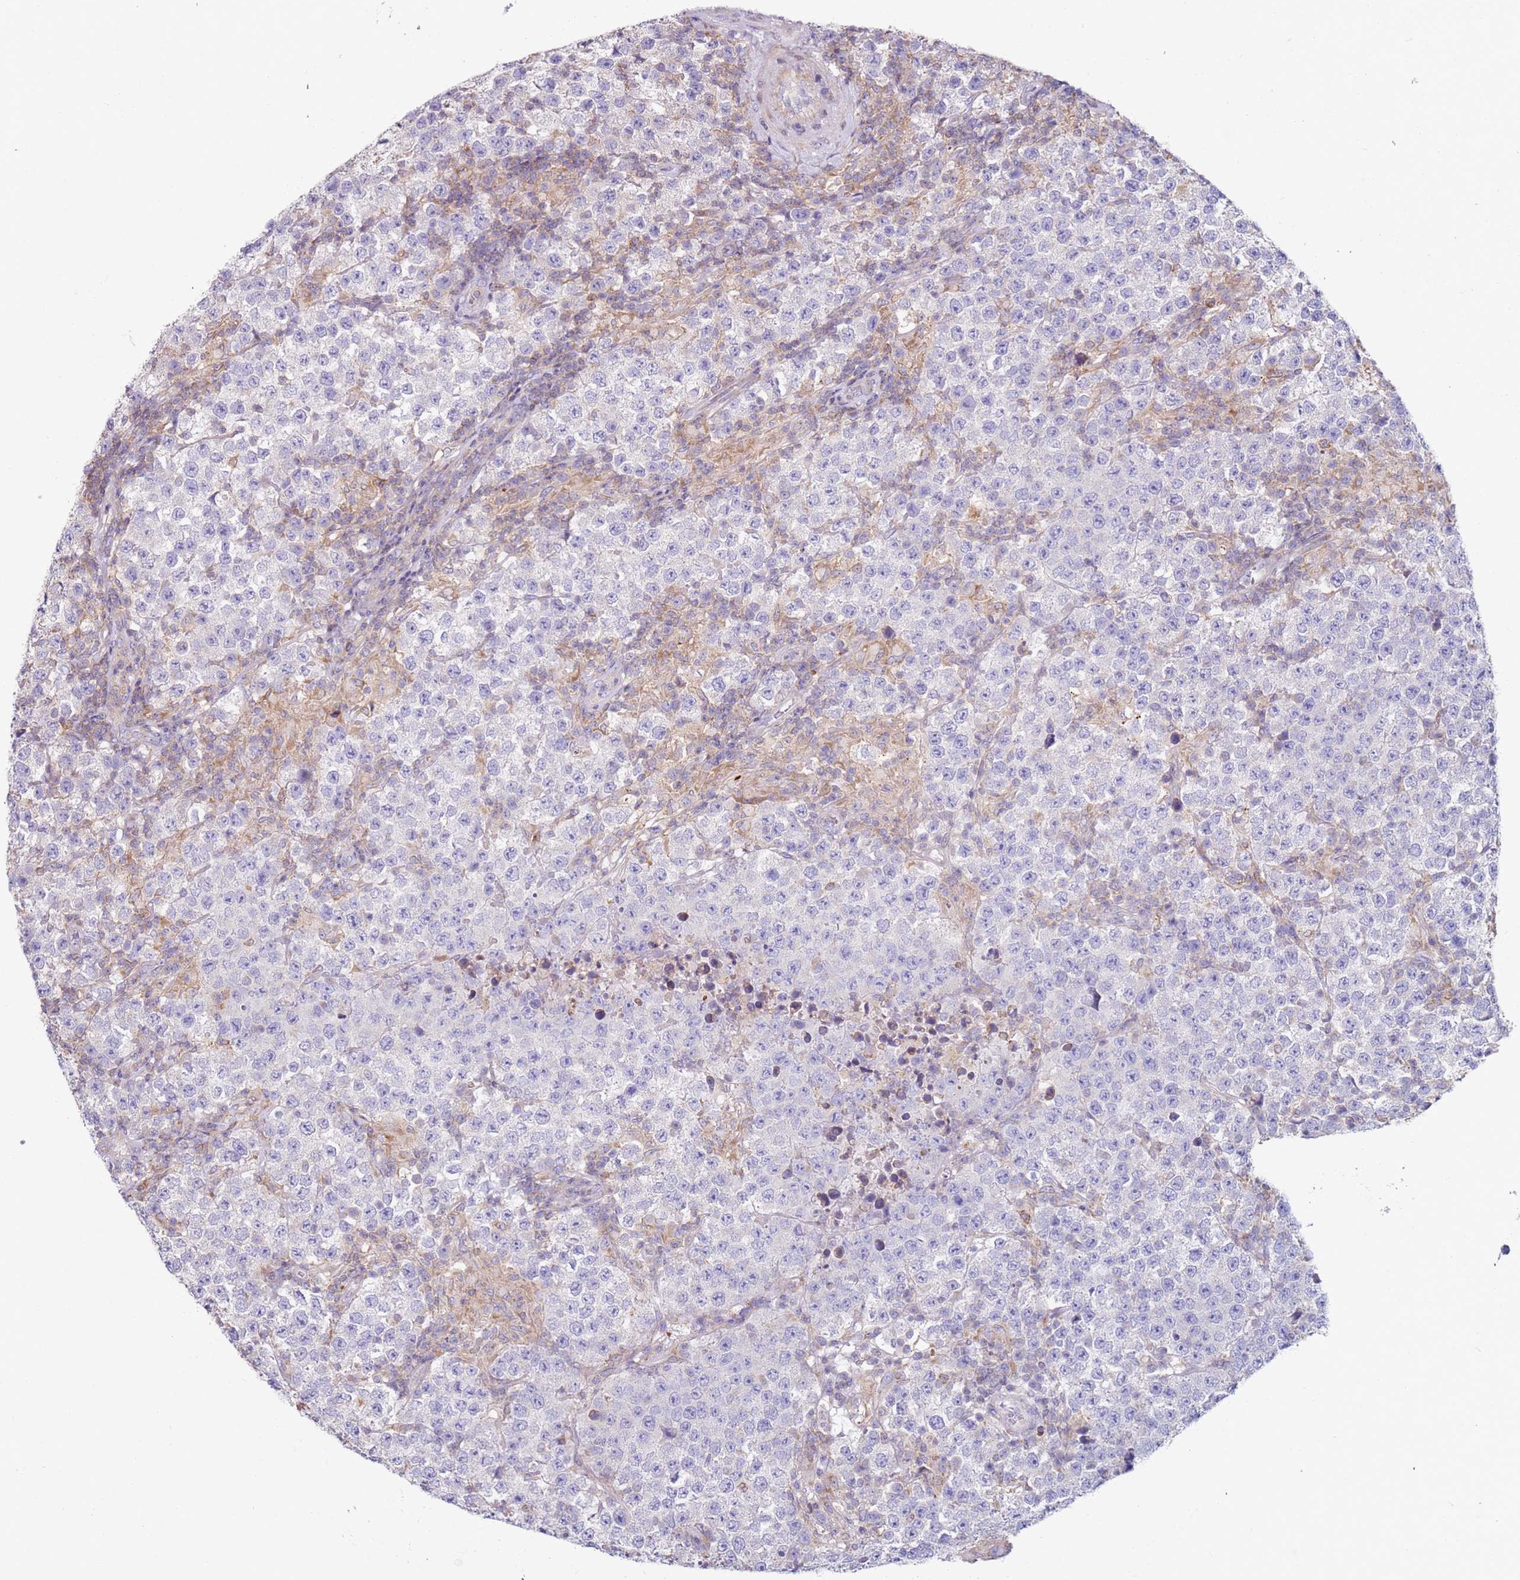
{"staining": {"intensity": "negative", "quantity": "none", "location": "none"}, "tissue": "testis cancer", "cell_type": "Tumor cells", "image_type": "cancer", "snomed": [{"axis": "morphology", "description": "Seminoma, NOS"}, {"axis": "morphology", "description": "Carcinoma, Embryonal, NOS"}, {"axis": "topography", "description": "Testis"}], "caption": "IHC of human seminoma (testis) demonstrates no positivity in tumor cells.", "gene": "CNOT9", "patient": {"sex": "male", "age": 41}}